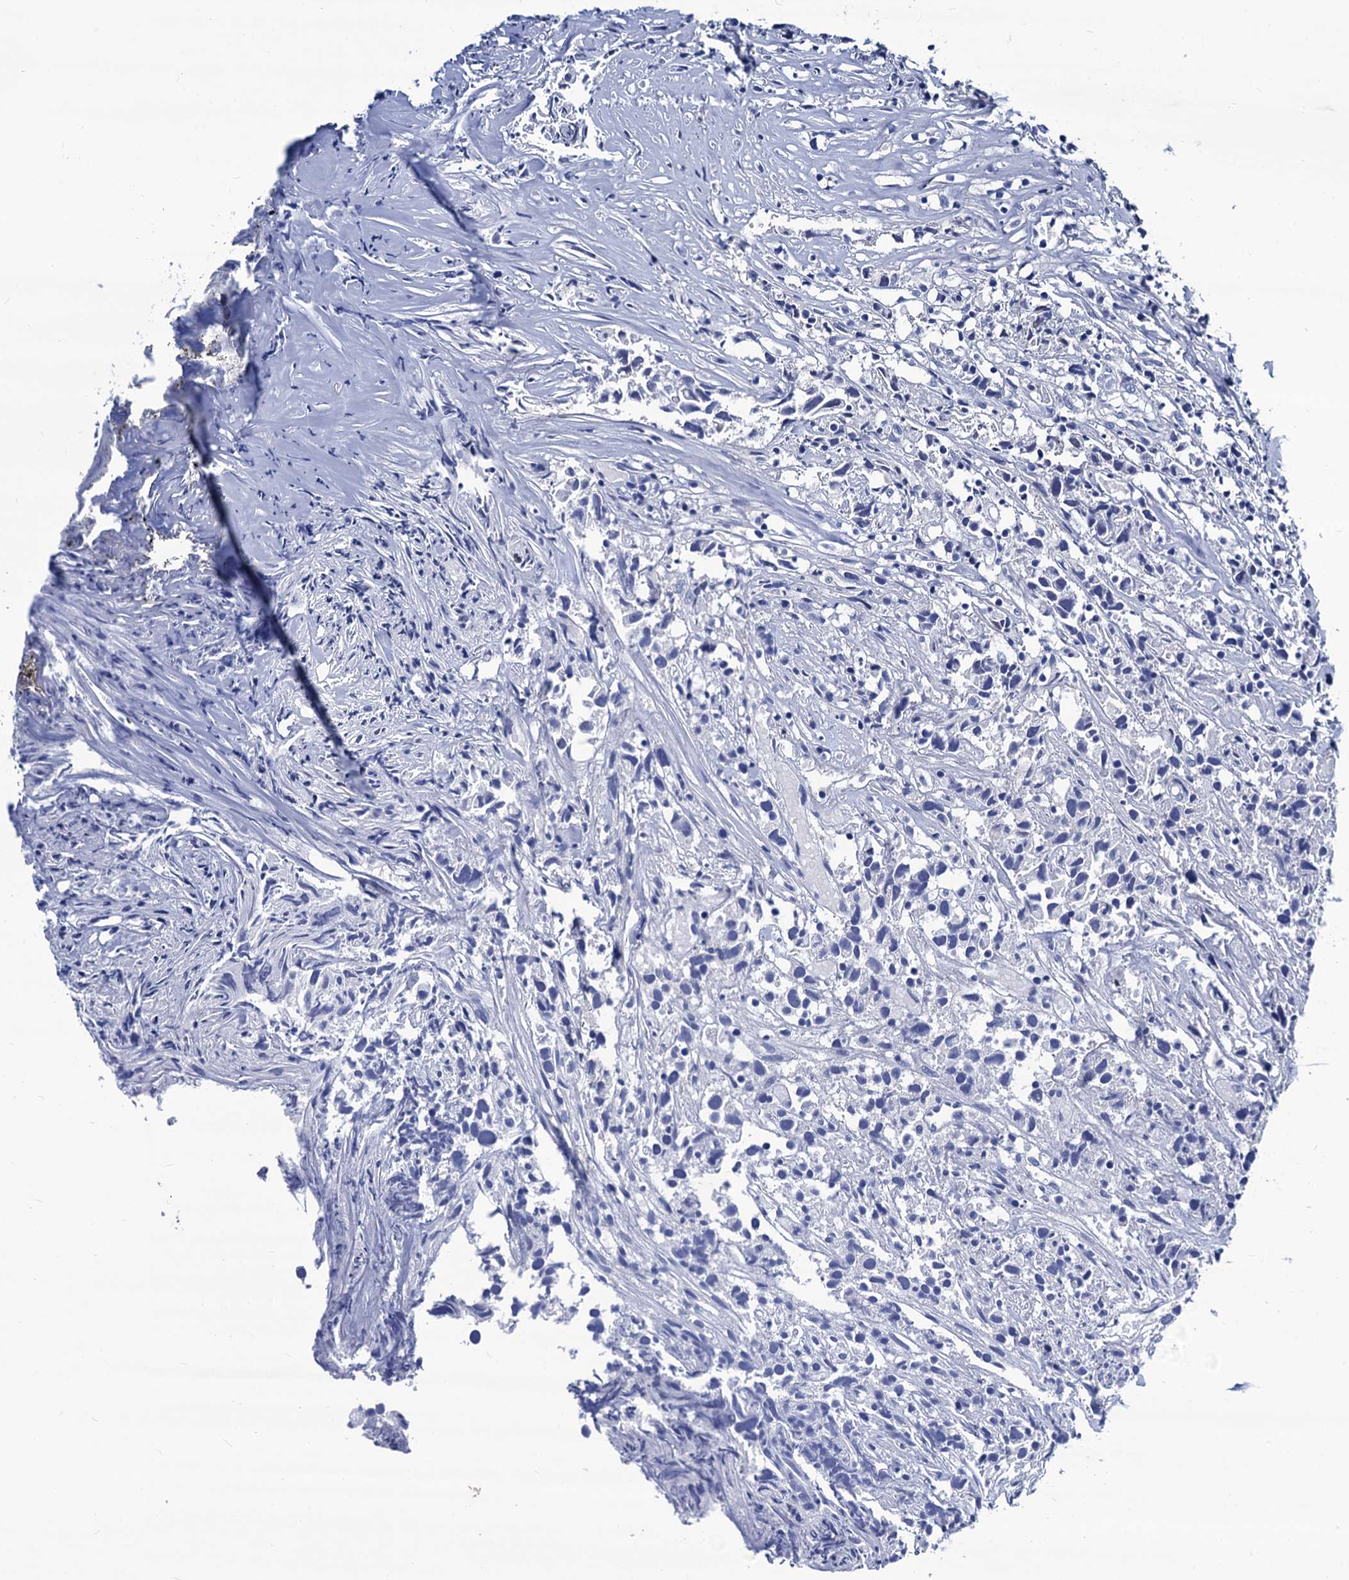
{"staining": {"intensity": "negative", "quantity": "none", "location": "none"}, "tissue": "urothelial cancer", "cell_type": "Tumor cells", "image_type": "cancer", "snomed": [{"axis": "morphology", "description": "Urothelial carcinoma, High grade"}, {"axis": "topography", "description": "Urinary bladder"}], "caption": "The photomicrograph demonstrates no significant staining in tumor cells of urothelial cancer.", "gene": "LRRC30", "patient": {"sex": "female", "age": 75}}